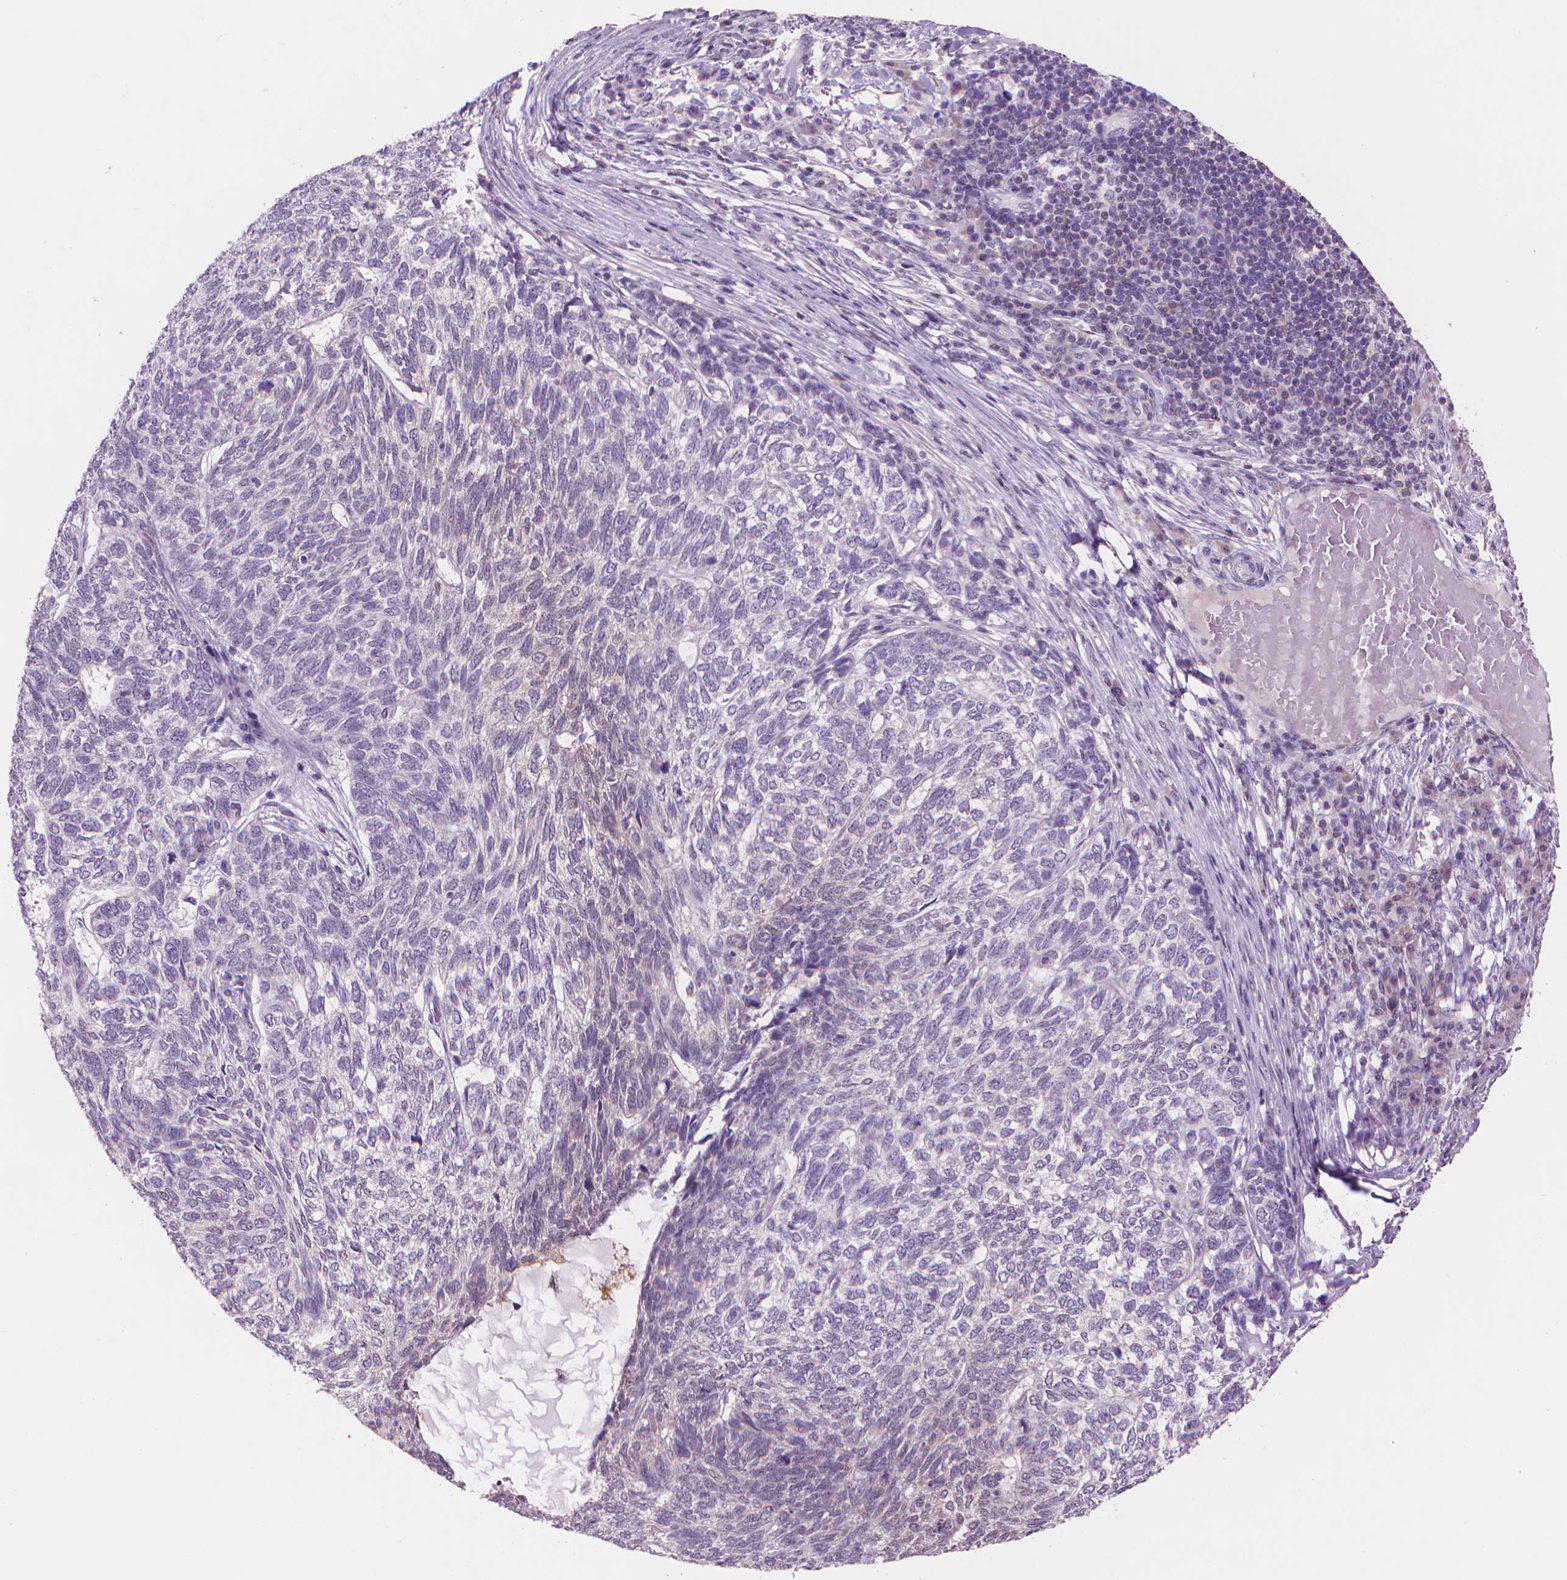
{"staining": {"intensity": "negative", "quantity": "none", "location": "none"}, "tissue": "skin cancer", "cell_type": "Tumor cells", "image_type": "cancer", "snomed": [{"axis": "morphology", "description": "Basal cell carcinoma"}, {"axis": "topography", "description": "Skin"}], "caption": "The immunohistochemistry image has no significant expression in tumor cells of skin cancer tissue.", "gene": "ENO2", "patient": {"sex": "female", "age": 65}}